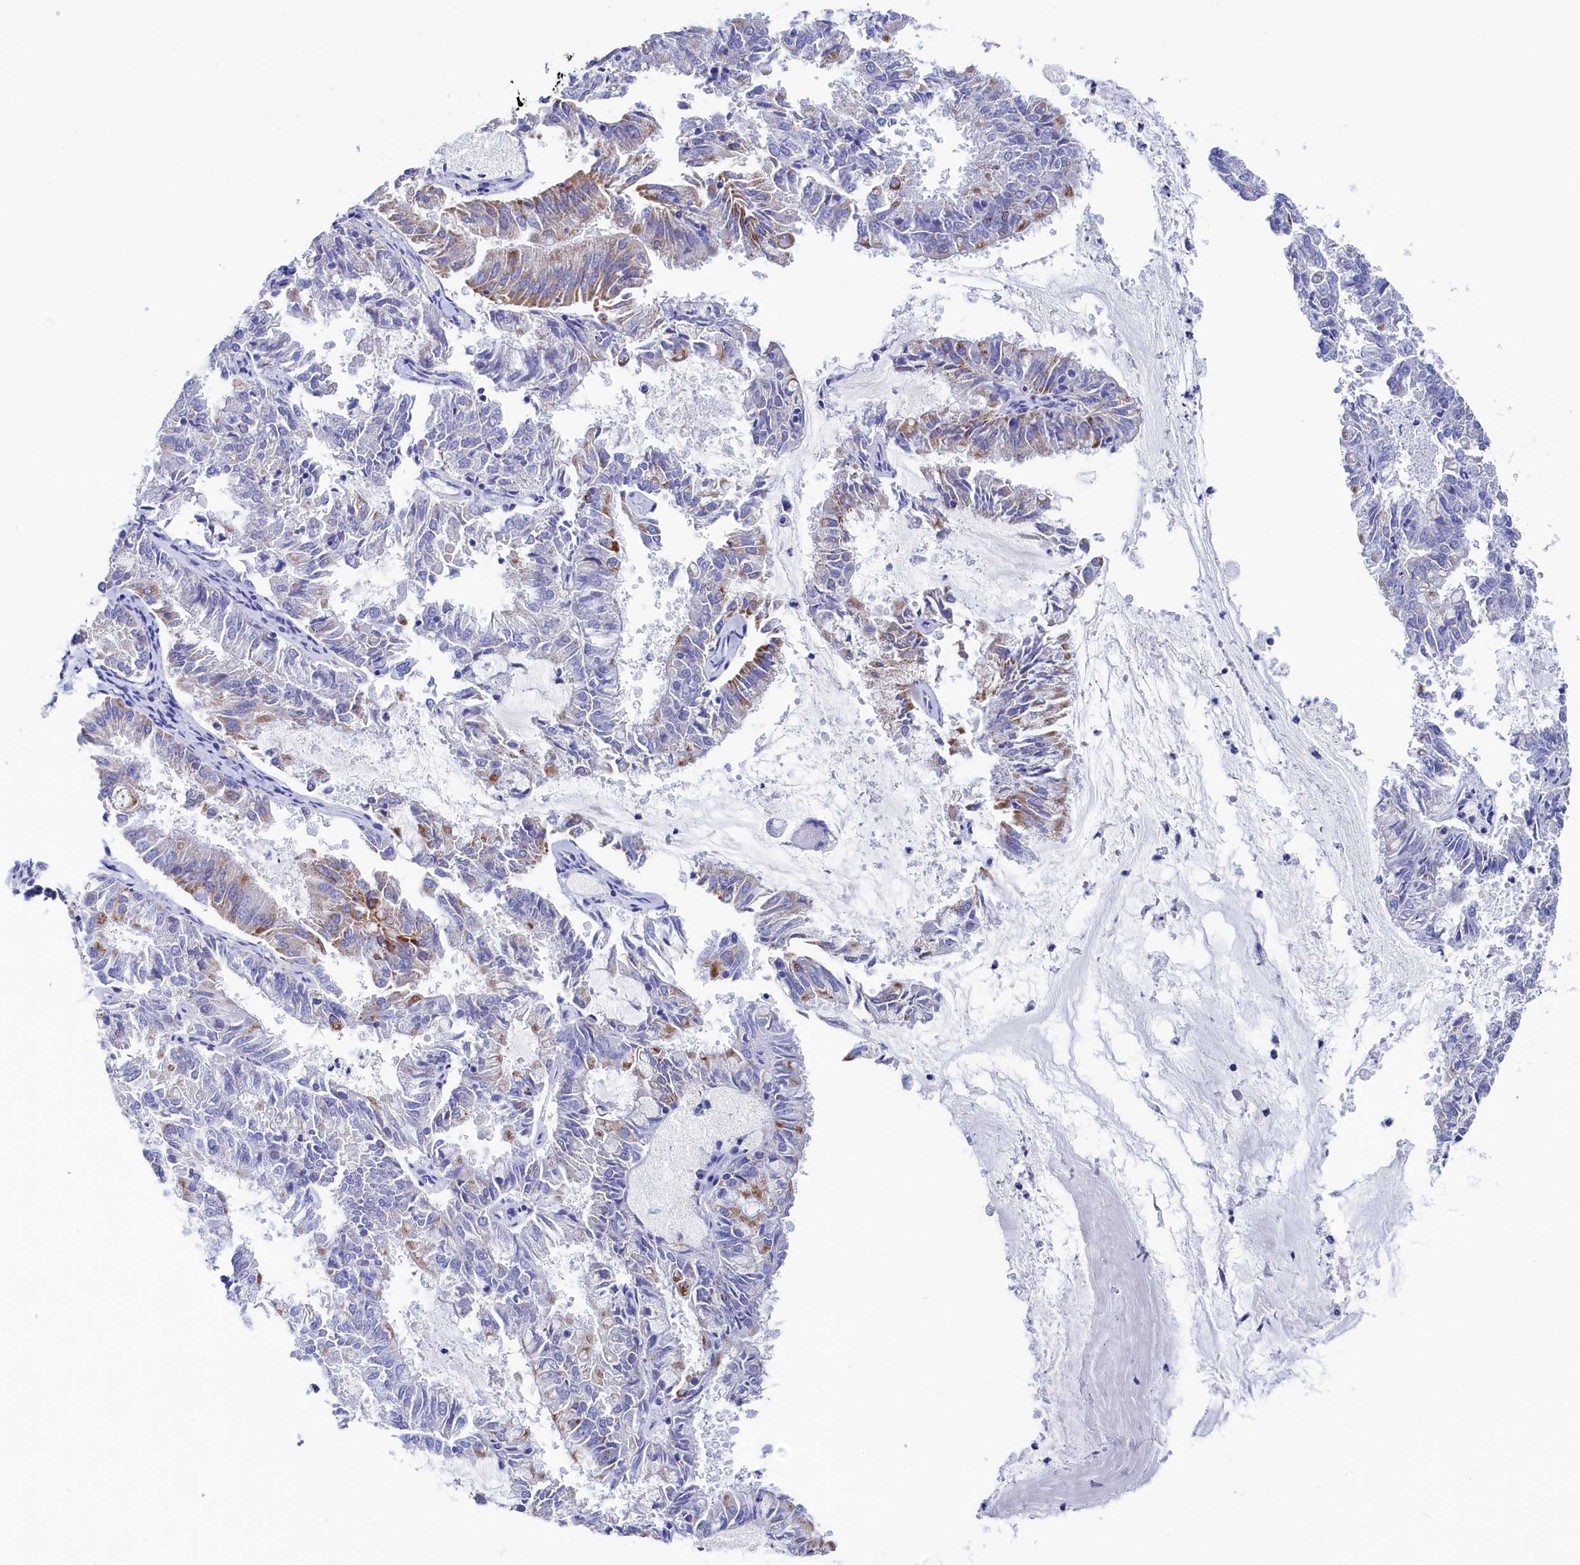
{"staining": {"intensity": "moderate", "quantity": "<25%", "location": "cytoplasmic/membranous"}, "tissue": "endometrial cancer", "cell_type": "Tumor cells", "image_type": "cancer", "snomed": [{"axis": "morphology", "description": "Adenocarcinoma, NOS"}, {"axis": "topography", "description": "Endometrium"}], "caption": "An image showing moderate cytoplasmic/membranous expression in approximately <25% of tumor cells in endometrial cancer, as visualized by brown immunohistochemical staining.", "gene": "MMAB", "patient": {"sex": "female", "age": 57}}